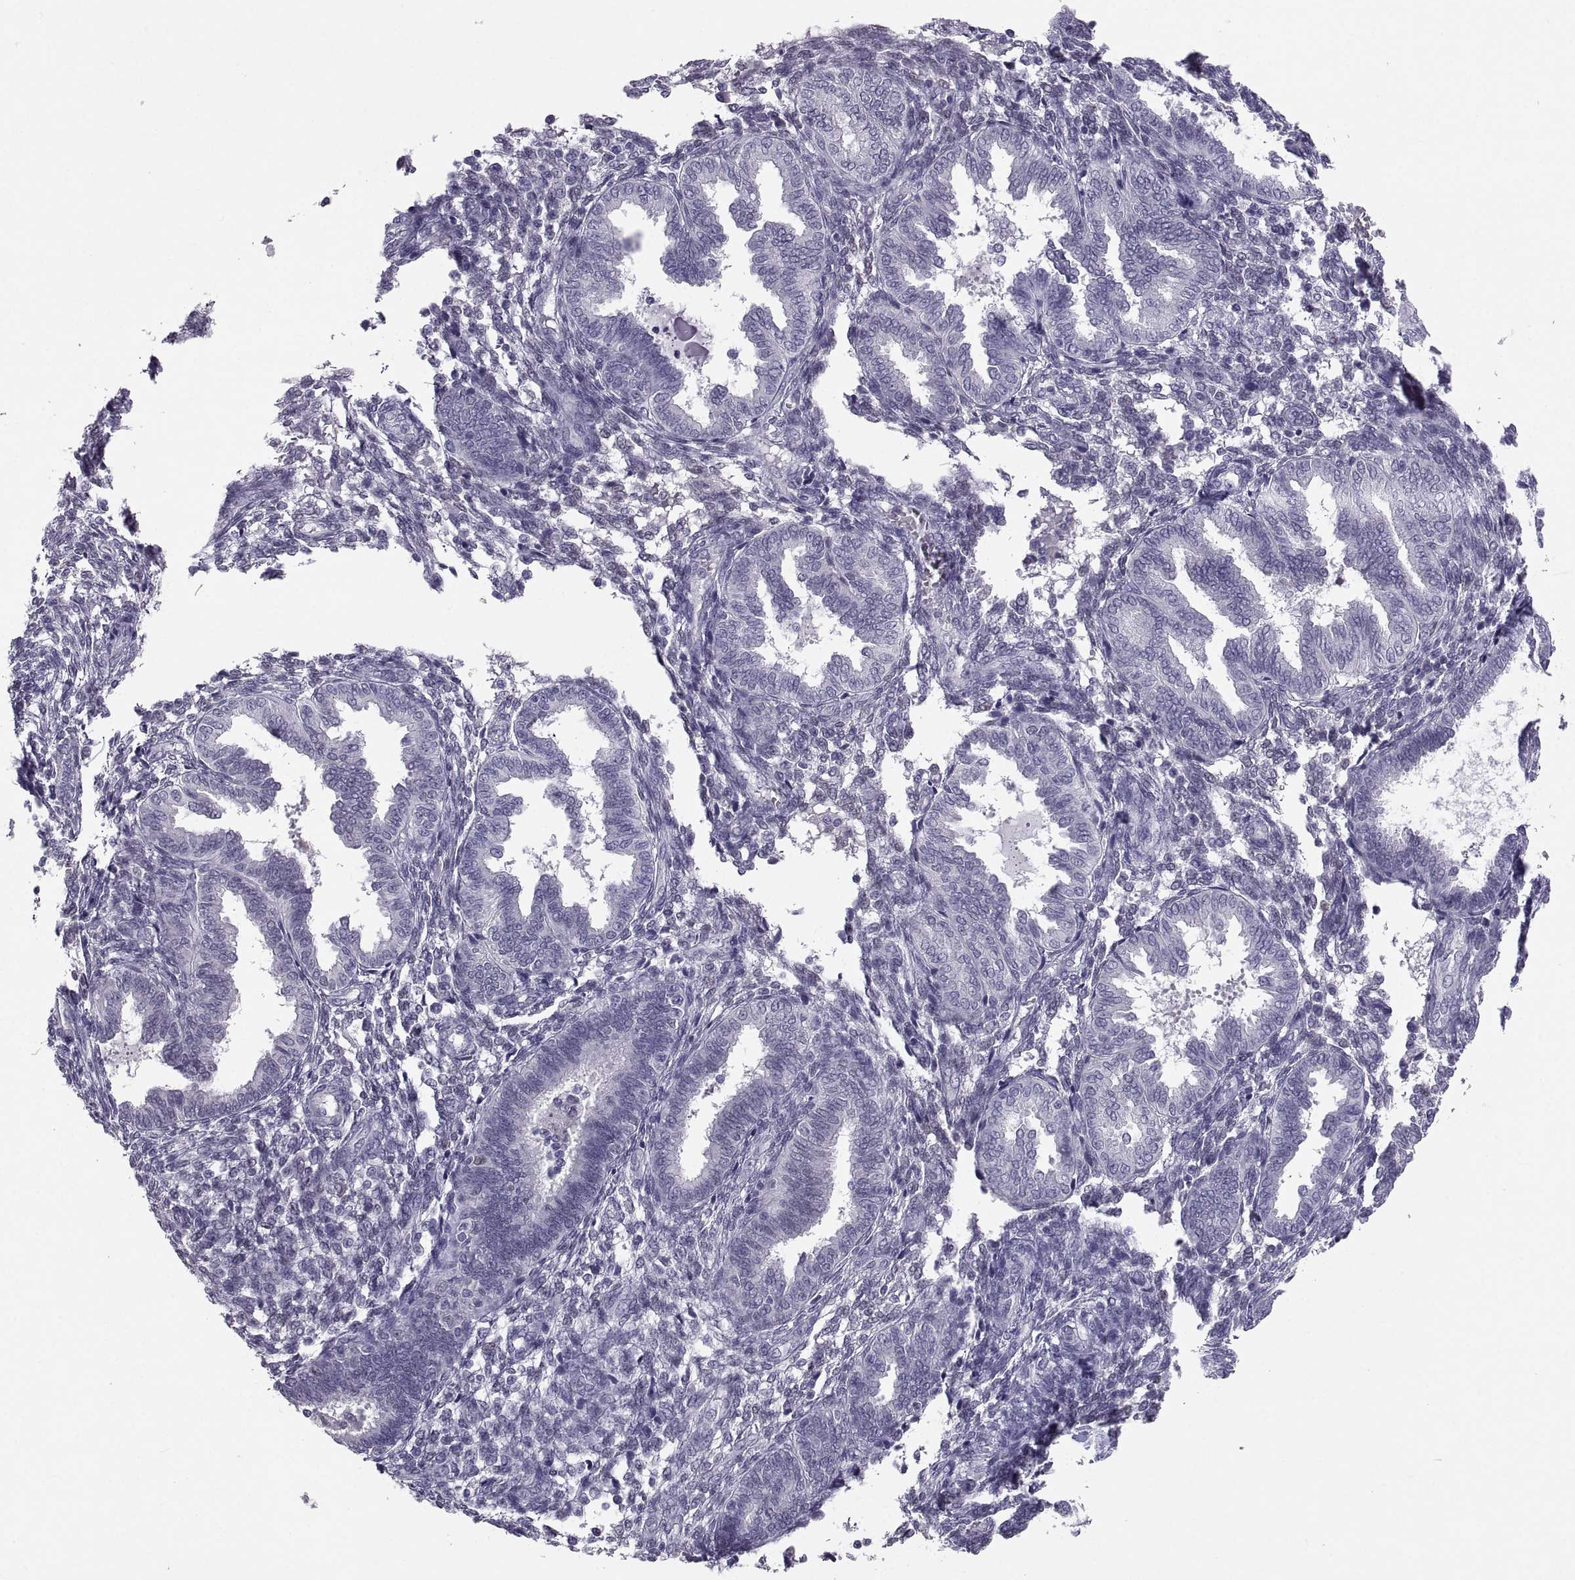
{"staining": {"intensity": "negative", "quantity": "none", "location": "none"}, "tissue": "endometrium", "cell_type": "Cells in endometrial stroma", "image_type": "normal", "snomed": [{"axis": "morphology", "description": "Normal tissue, NOS"}, {"axis": "topography", "description": "Endometrium"}], "caption": "Protein analysis of normal endometrium shows no significant positivity in cells in endometrial stroma.", "gene": "SOX21", "patient": {"sex": "female", "age": 42}}